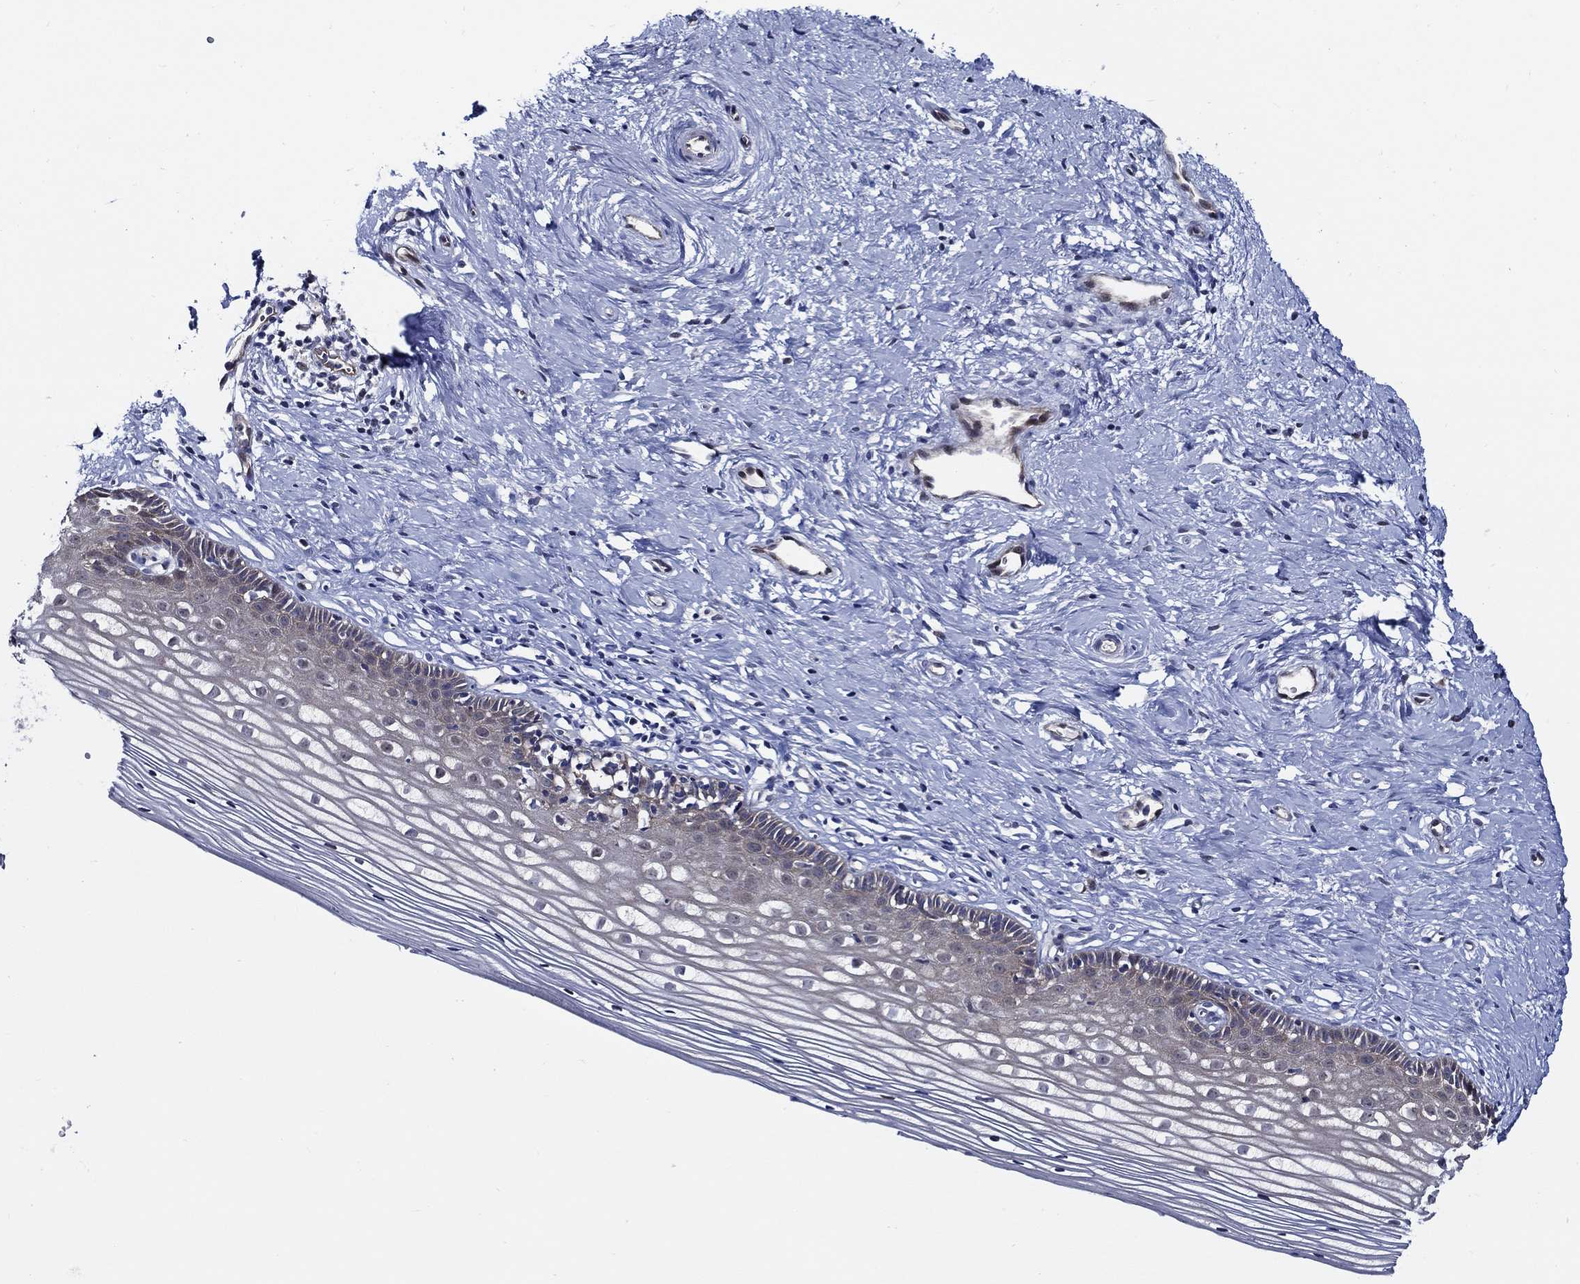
{"staining": {"intensity": "negative", "quantity": "none", "location": "none"}, "tissue": "cervix", "cell_type": "Glandular cells", "image_type": "normal", "snomed": [{"axis": "morphology", "description": "Normal tissue, NOS"}, {"axis": "topography", "description": "Cervix"}], "caption": "This histopathology image is of normal cervix stained with immunohistochemistry (IHC) to label a protein in brown with the nuclei are counter-stained blue. There is no staining in glandular cells. (DAB immunohistochemistry (IHC) with hematoxylin counter stain).", "gene": "C8orf48", "patient": {"sex": "female", "age": 40}}